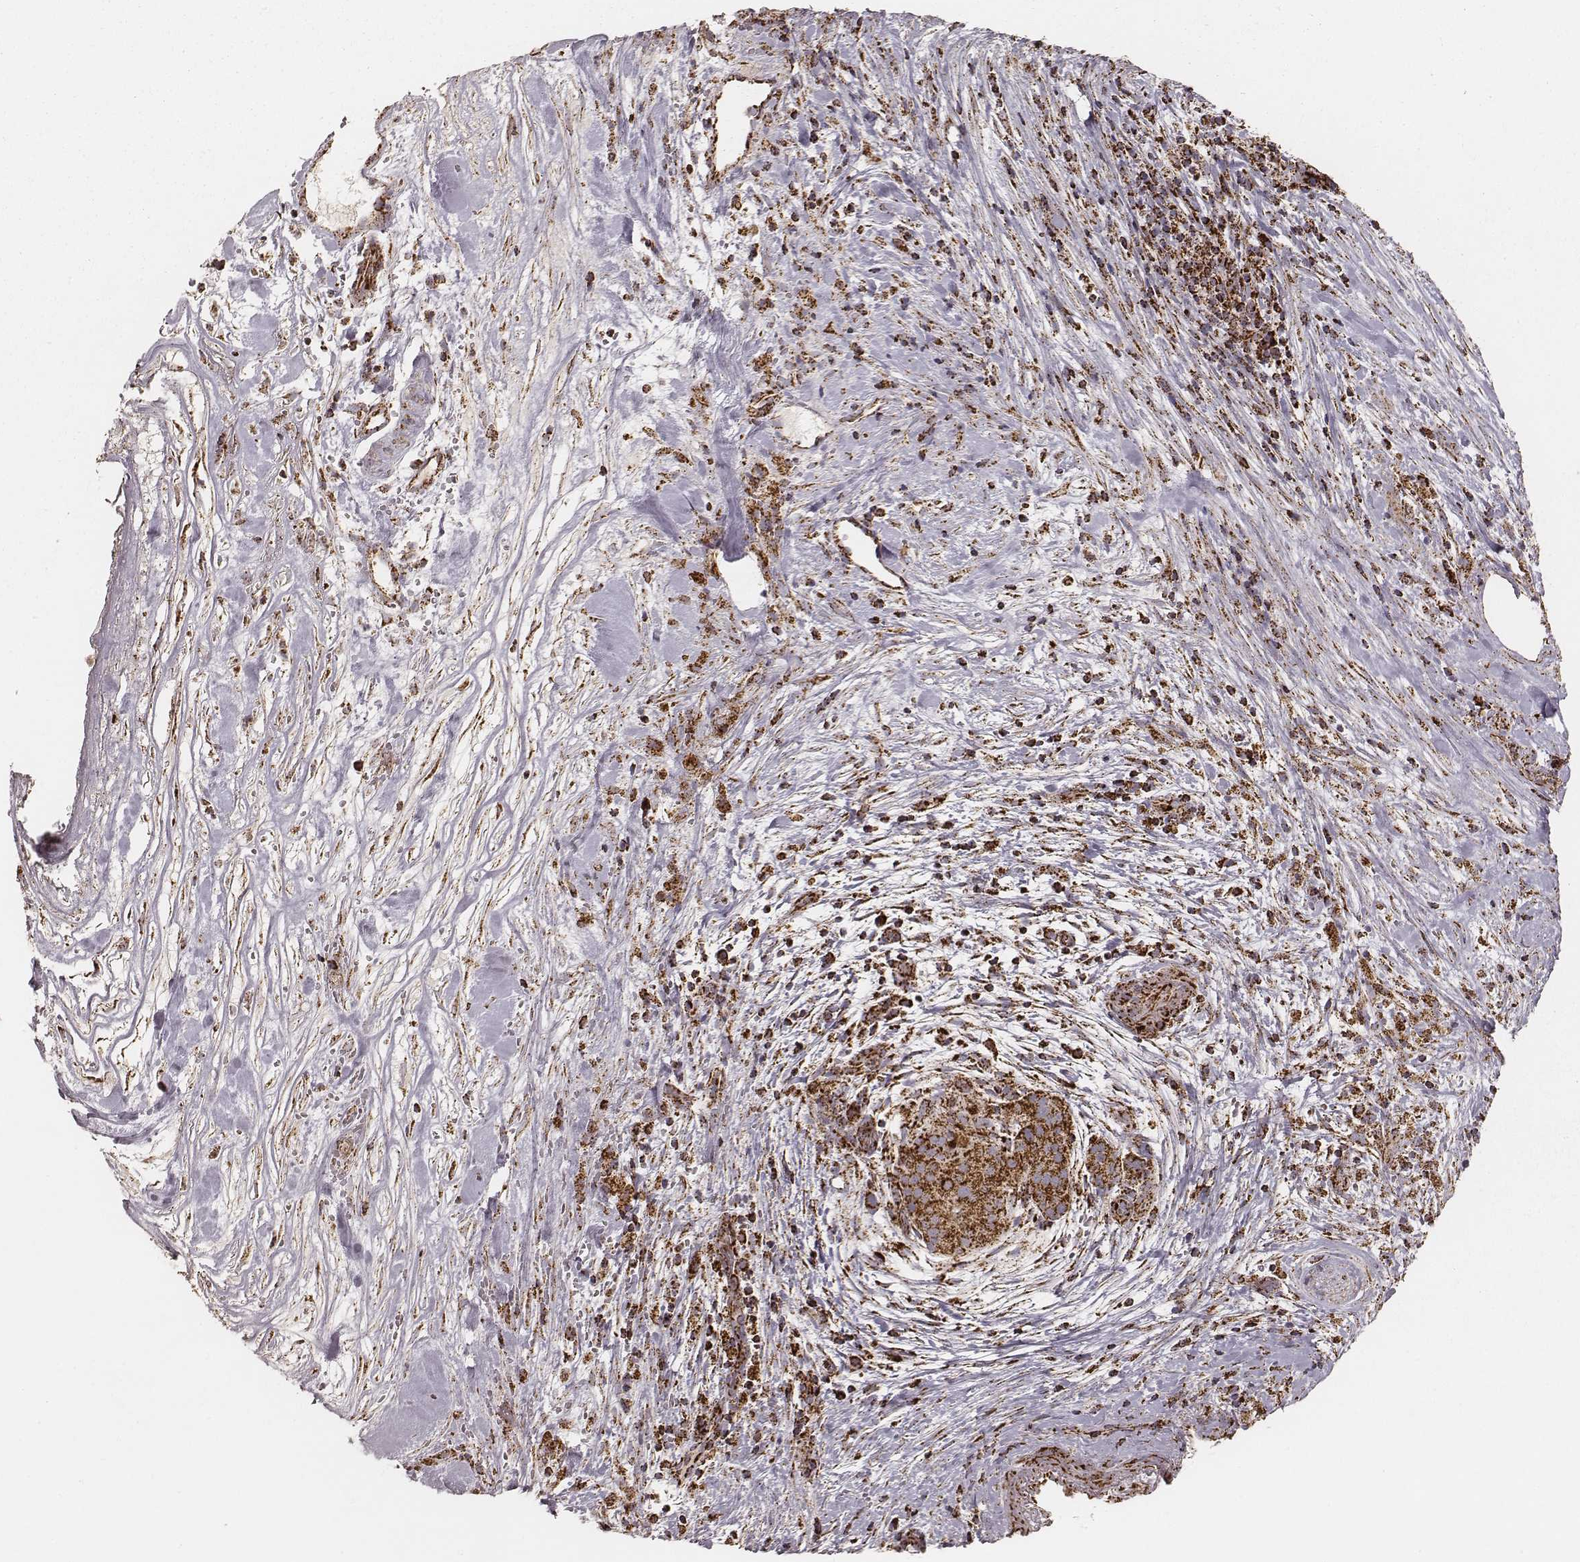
{"staining": {"intensity": "strong", "quantity": ">75%", "location": "cytoplasmic/membranous"}, "tissue": "pancreatic cancer", "cell_type": "Tumor cells", "image_type": "cancer", "snomed": [{"axis": "morphology", "description": "Adenocarcinoma, NOS"}, {"axis": "topography", "description": "Pancreas"}], "caption": "The immunohistochemical stain labels strong cytoplasmic/membranous staining in tumor cells of adenocarcinoma (pancreatic) tissue.", "gene": "CS", "patient": {"sex": "male", "age": 44}}